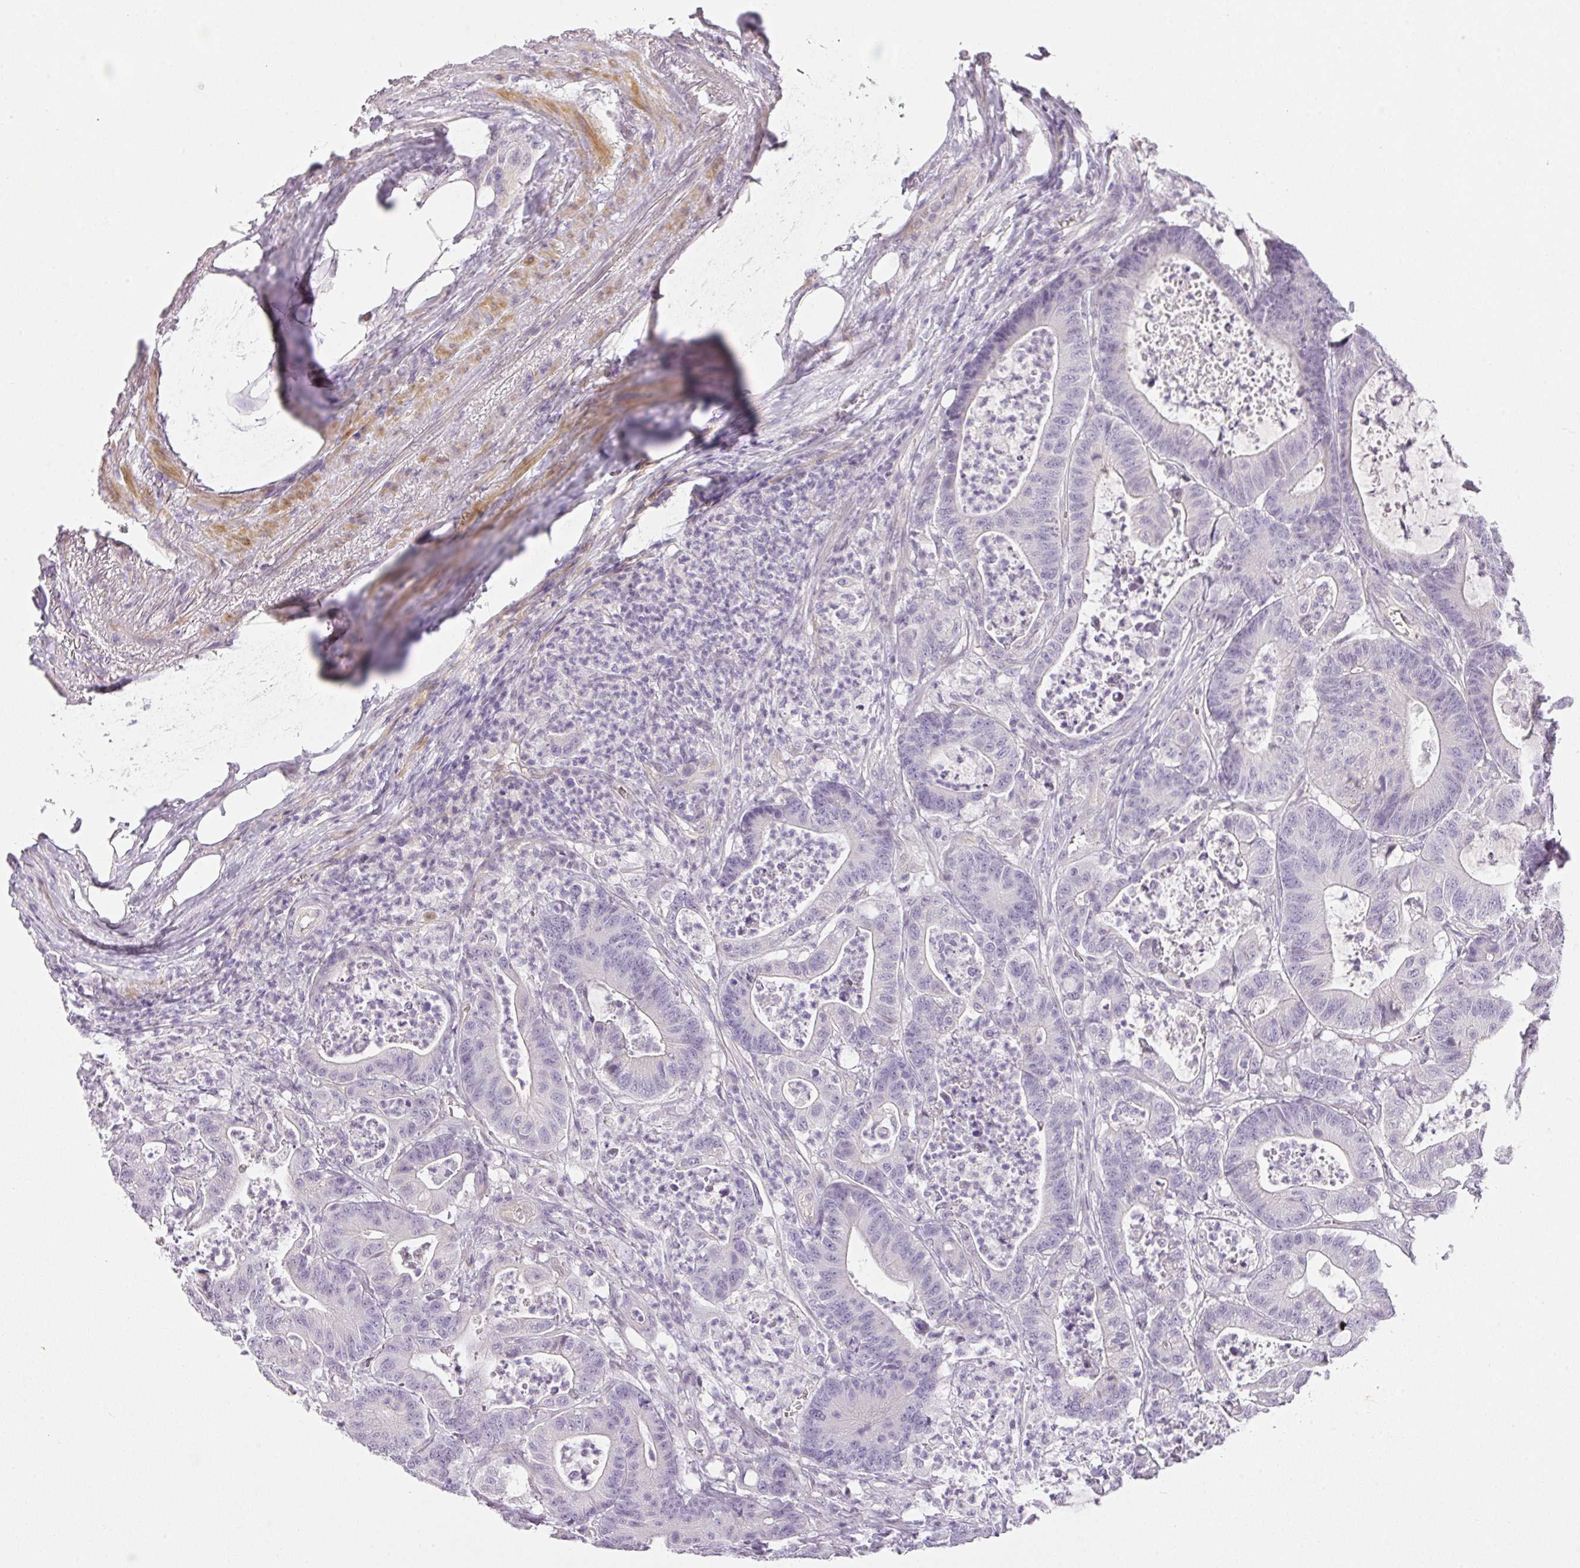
{"staining": {"intensity": "negative", "quantity": "none", "location": "none"}, "tissue": "colorectal cancer", "cell_type": "Tumor cells", "image_type": "cancer", "snomed": [{"axis": "morphology", "description": "Adenocarcinoma, NOS"}, {"axis": "topography", "description": "Colon"}], "caption": "Immunohistochemistry (IHC) histopathology image of neoplastic tissue: colorectal cancer (adenocarcinoma) stained with DAB (3,3'-diaminobenzidine) reveals no significant protein expression in tumor cells.", "gene": "RAX2", "patient": {"sex": "female", "age": 84}}